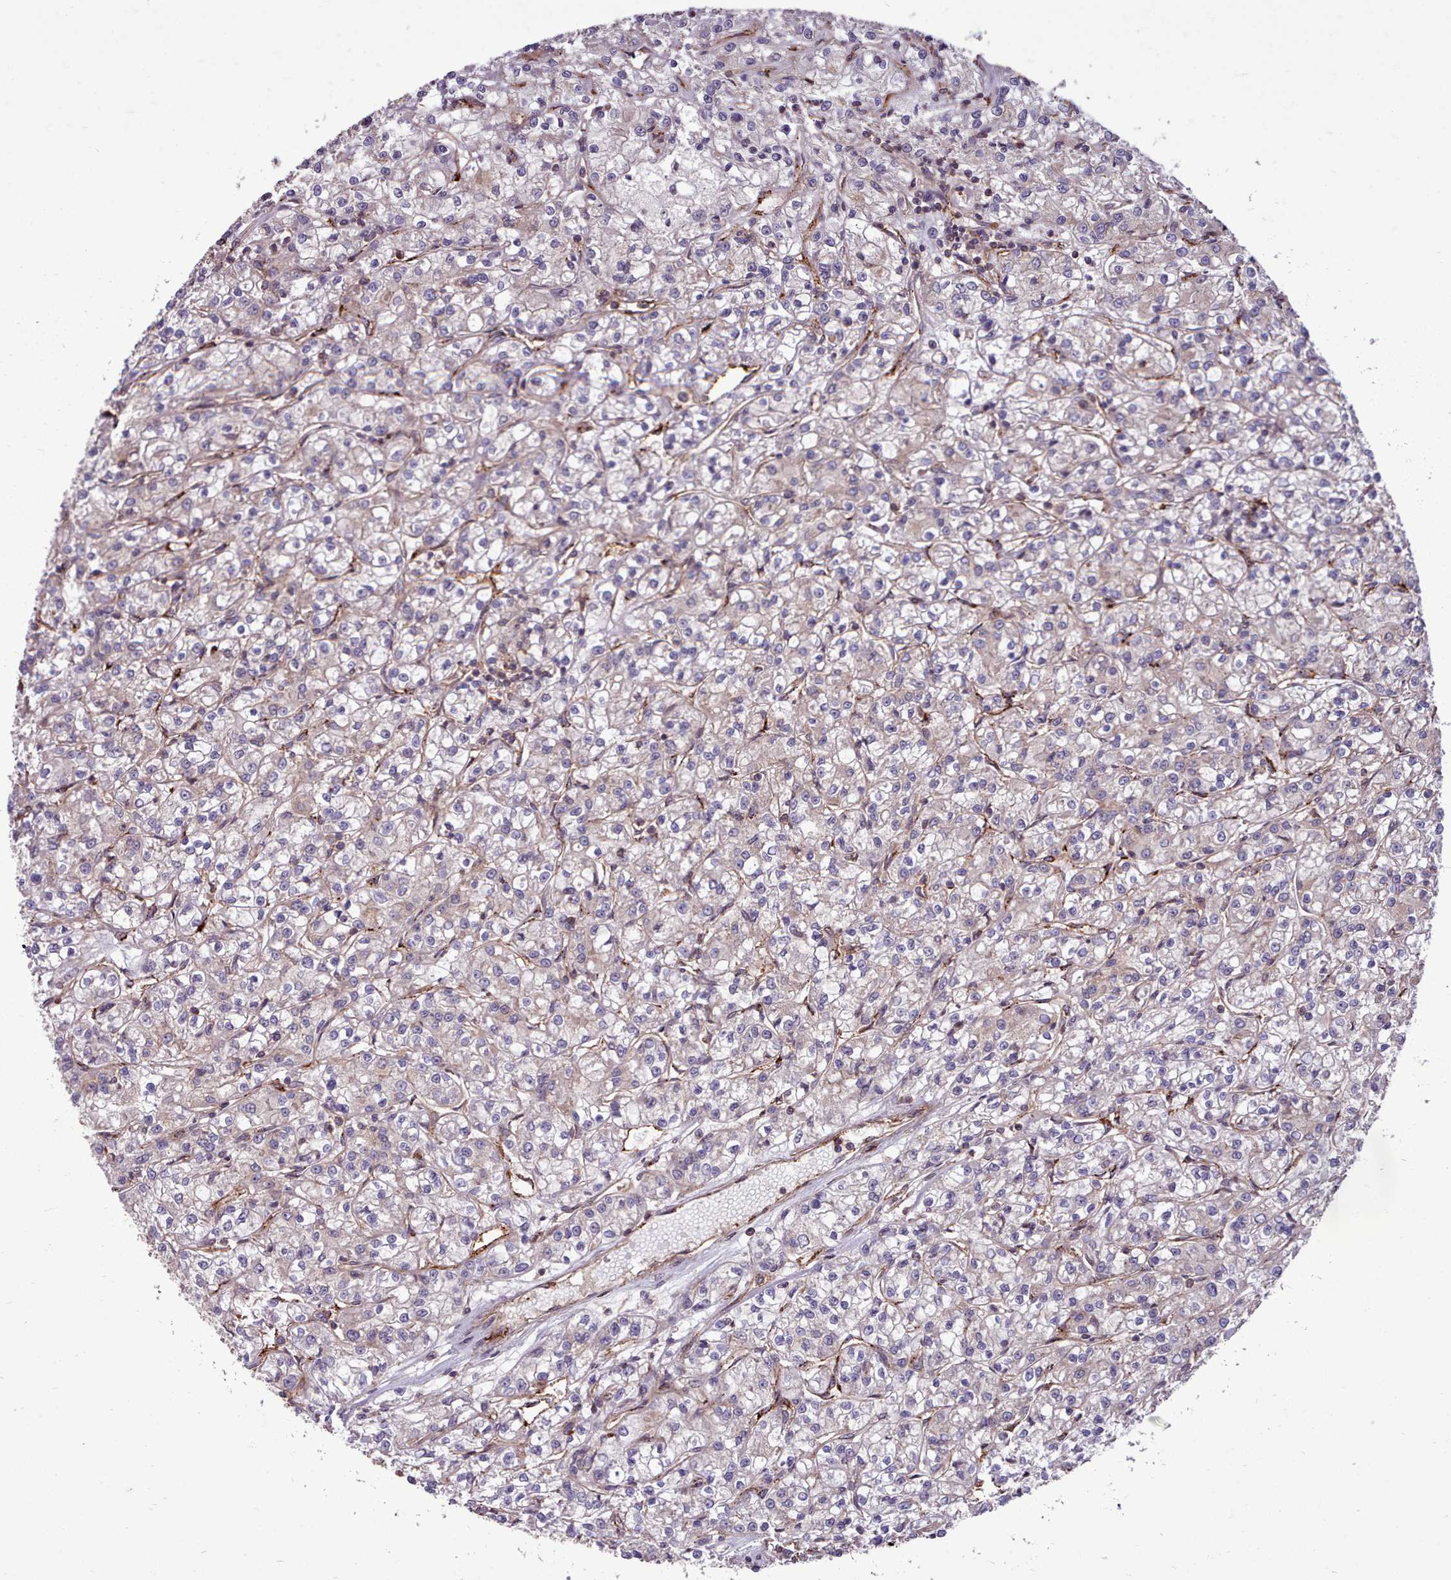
{"staining": {"intensity": "negative", "quantity": "none", "location": "none"}, "tissue": "renal cancer", "cell_type": "Tumor cells", "image_type": "cancer", "snomed": [{"axis": "morphology", "description": "Adenocarcinoma, NOS"}, {"axis": "topography", "description": "Kidney"}], "caption": "Protein analysis of renal cancer shows no significant positivity in tumor cells. The staining is performed using DAB (3,3'-diaminobenzidine) brown chromogen with nuclei counter-stained in using hematoxylin.", "gene": "STUB1", "patient": {"sex": "female", "age": 59}}